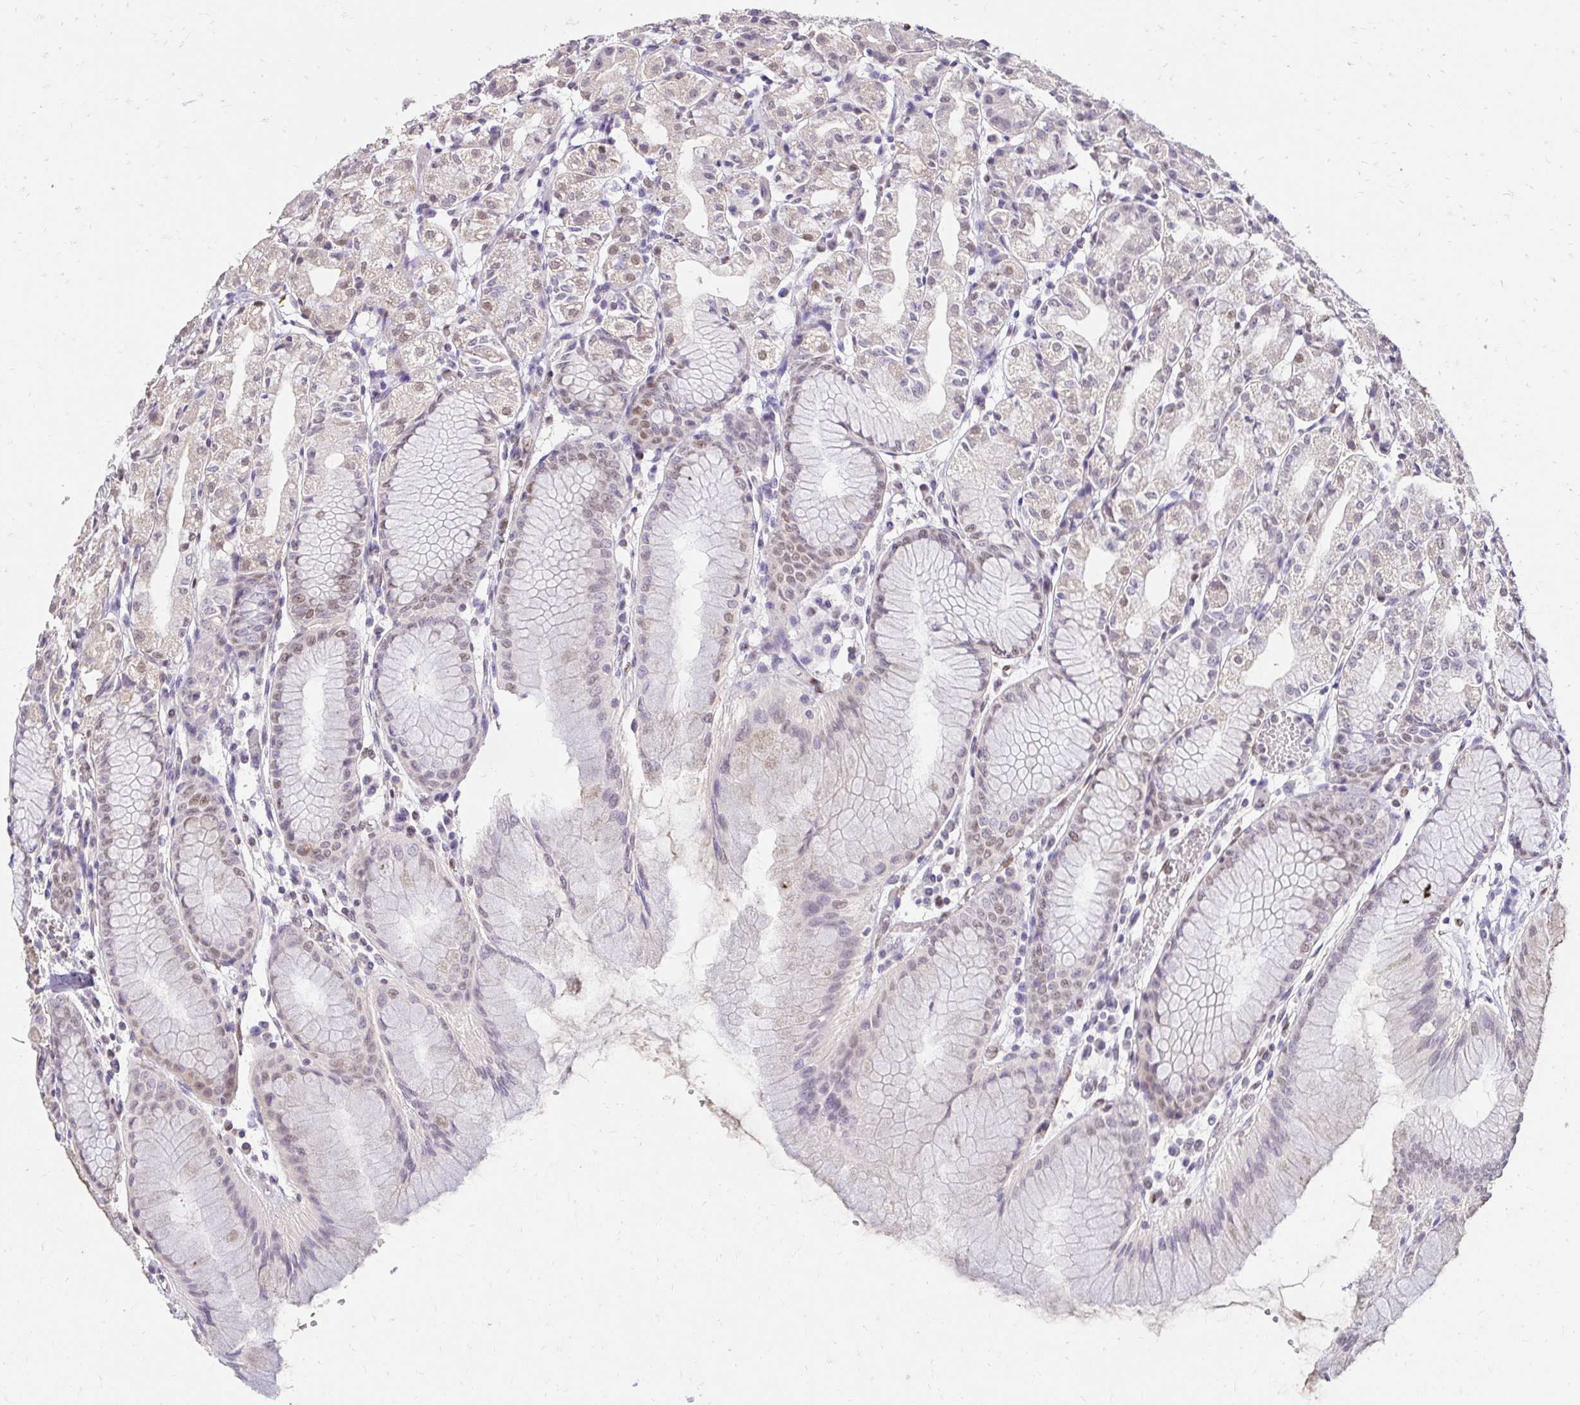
{"staining": {"intensity": "moderate", "quantity": "25%-75%", "location": "nuclear"}, "tissue": "stomach", "cell_type": "Glandular cells", "image_type": "normal", "snomed": [{"axis": "morphology", "description": "Normal tissue, NOS"}, {"axis": "topography", "description": "Stomach"}], "caption": "A micrograph of human stomach stained for a protein shows moderate nuclear brown staining in glandular cells. Nuclei are stained in blue.", "gene": "RIMS4", "patient": {"sex": "female", "age": 57}}